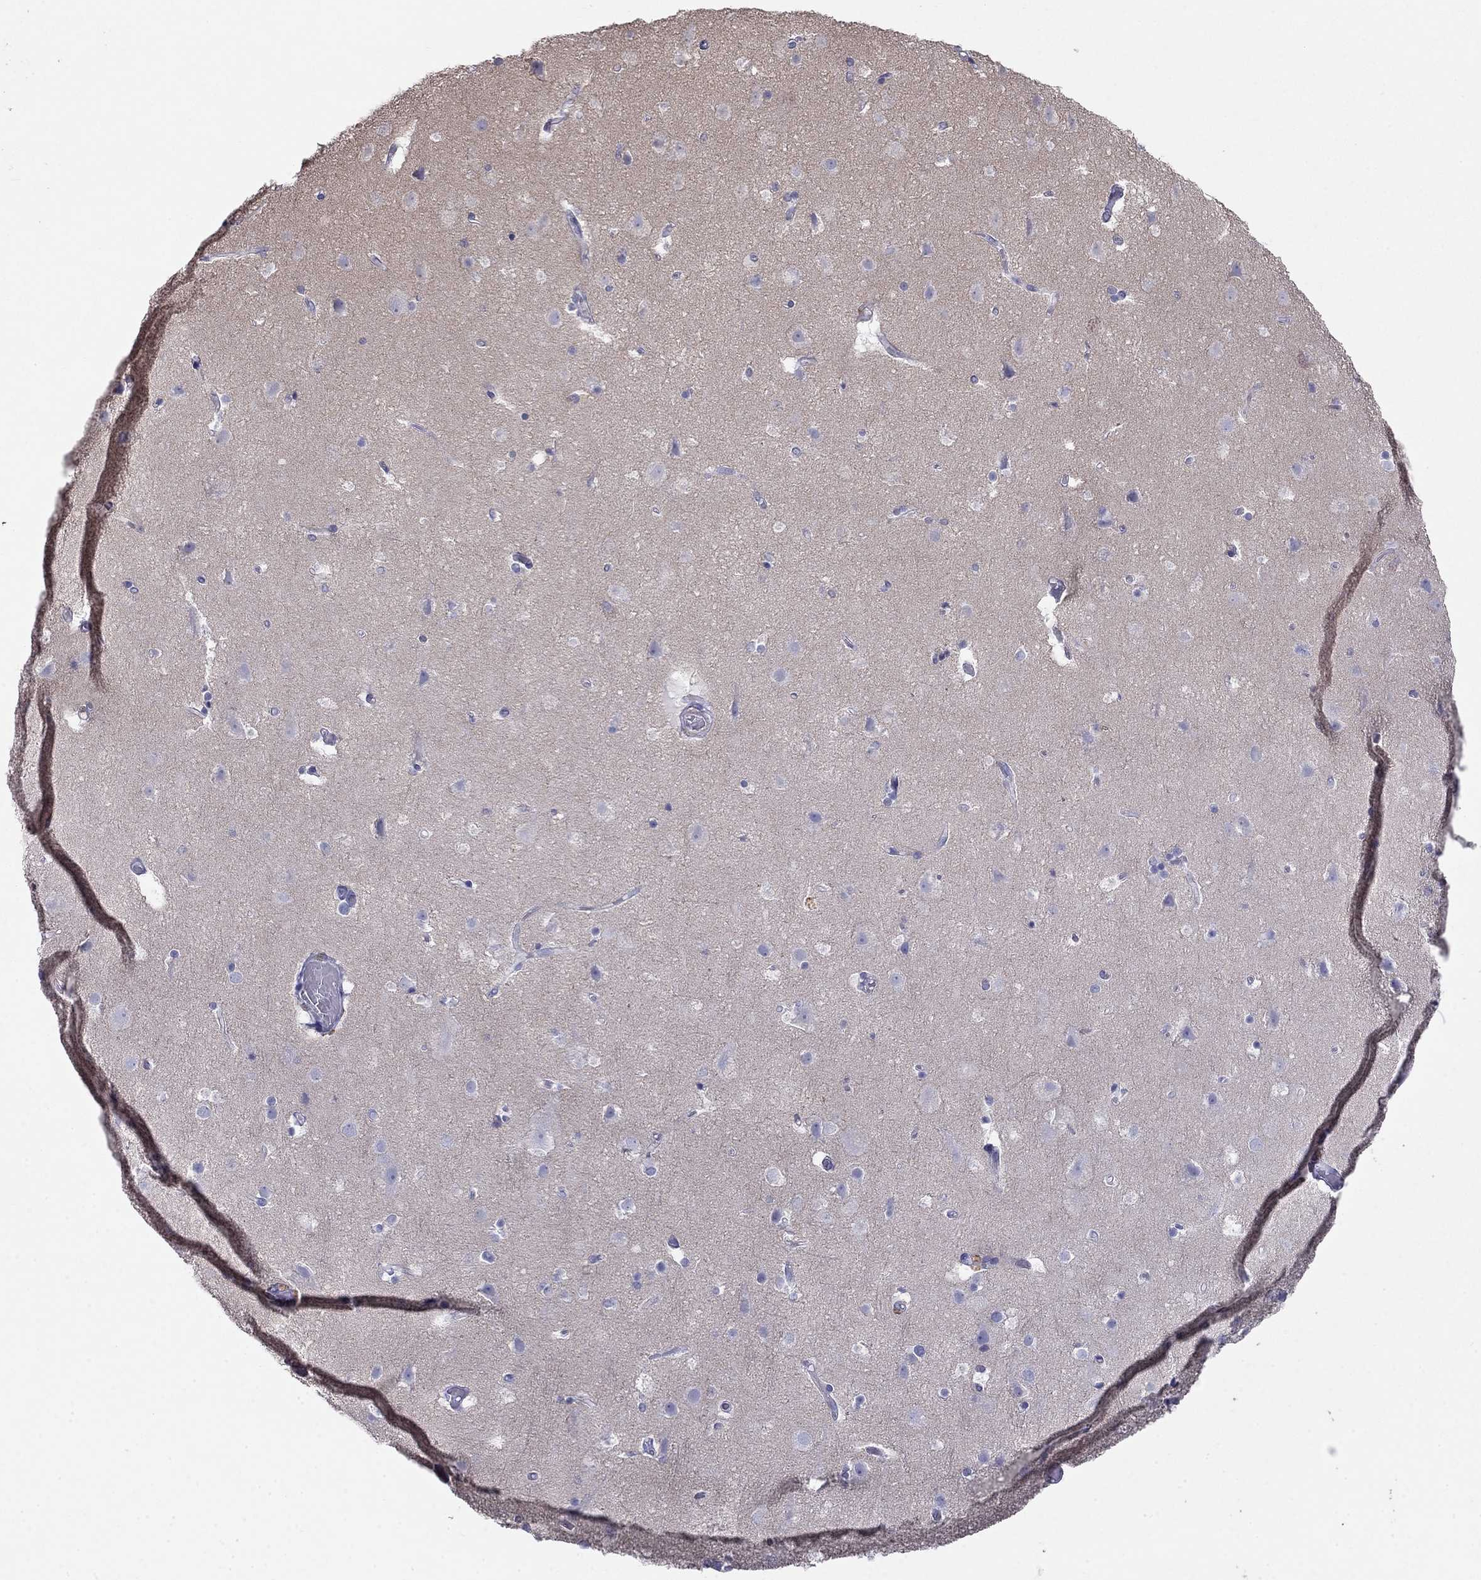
{"staining": {"intensity": "negative", "quantity": "none", "location": "none"}, "tissue": "cerebral cortex", "cell_type": "Endothelial cells", "image_type": "normal", "snomed": [{"axis": "morphology", "description": "Normal tissue, NOS"}, {"axis": "topography", "description": "Cerebral cortex"}], "caption": "IHC image of unremarkable human cerebral cortex stained for a protein (brown), which reveals no positivity in endothelial cells. (IHC, brightfield microscopy, high magnification).", "gene": "LY6H", "patient": {"sex": "female", "age": 52}}